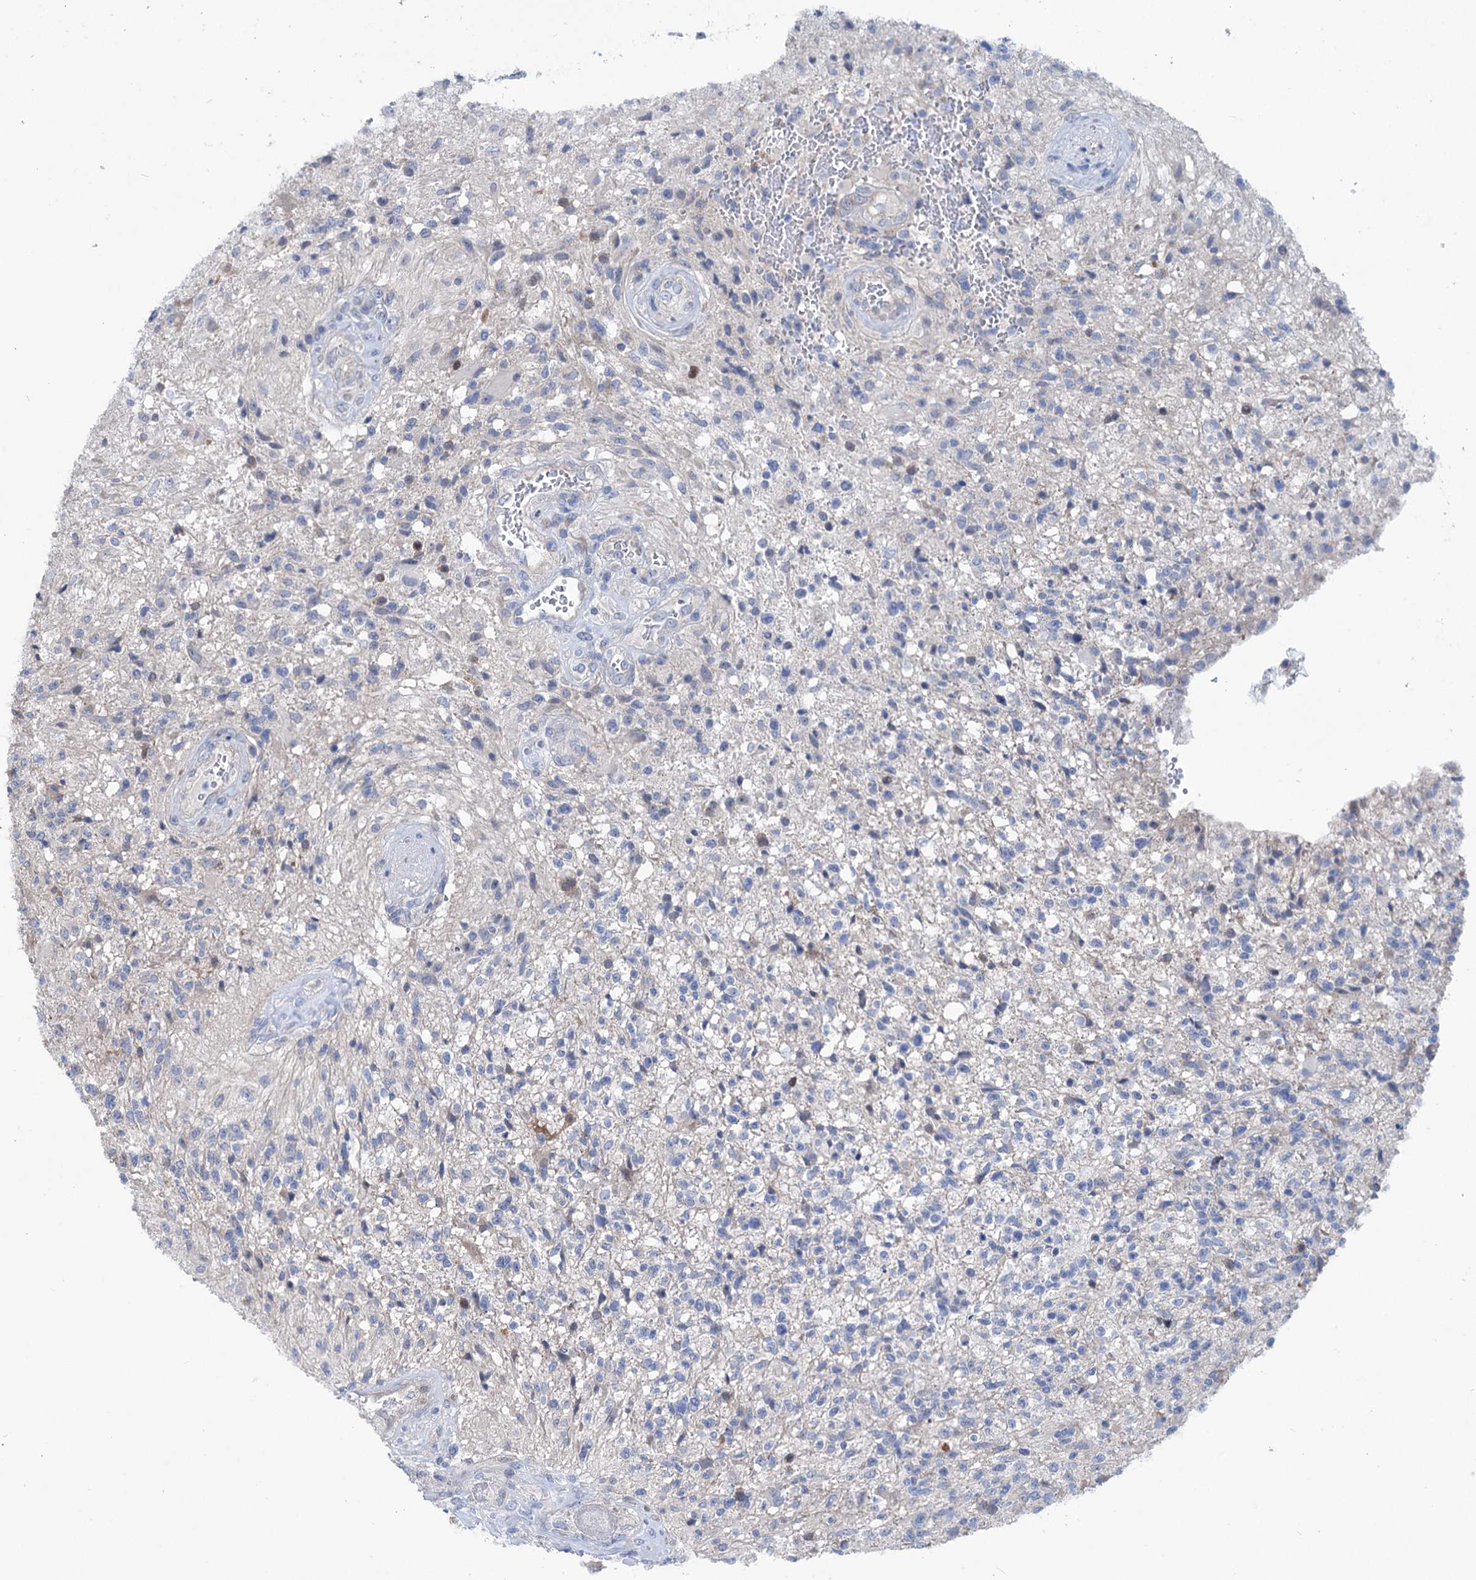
{"staining": {"intensity": "negative", "quantity": "none", "location": "none"}, "tissue": "glioma", "cell_type": "Tumor cells", "image_type": "cancer", "snomed": [{"axis": "morphology", "description": "Glioma, malignant, High grade"}, {"axis": "topography", "description": "Brain"}], "caption": "An immunohistochemistry micrograph of glioma is shown. There is no staining in tumor cells of glioma.", "gene": "EYA4", "patient": {"sex": "male", "age": 56}}